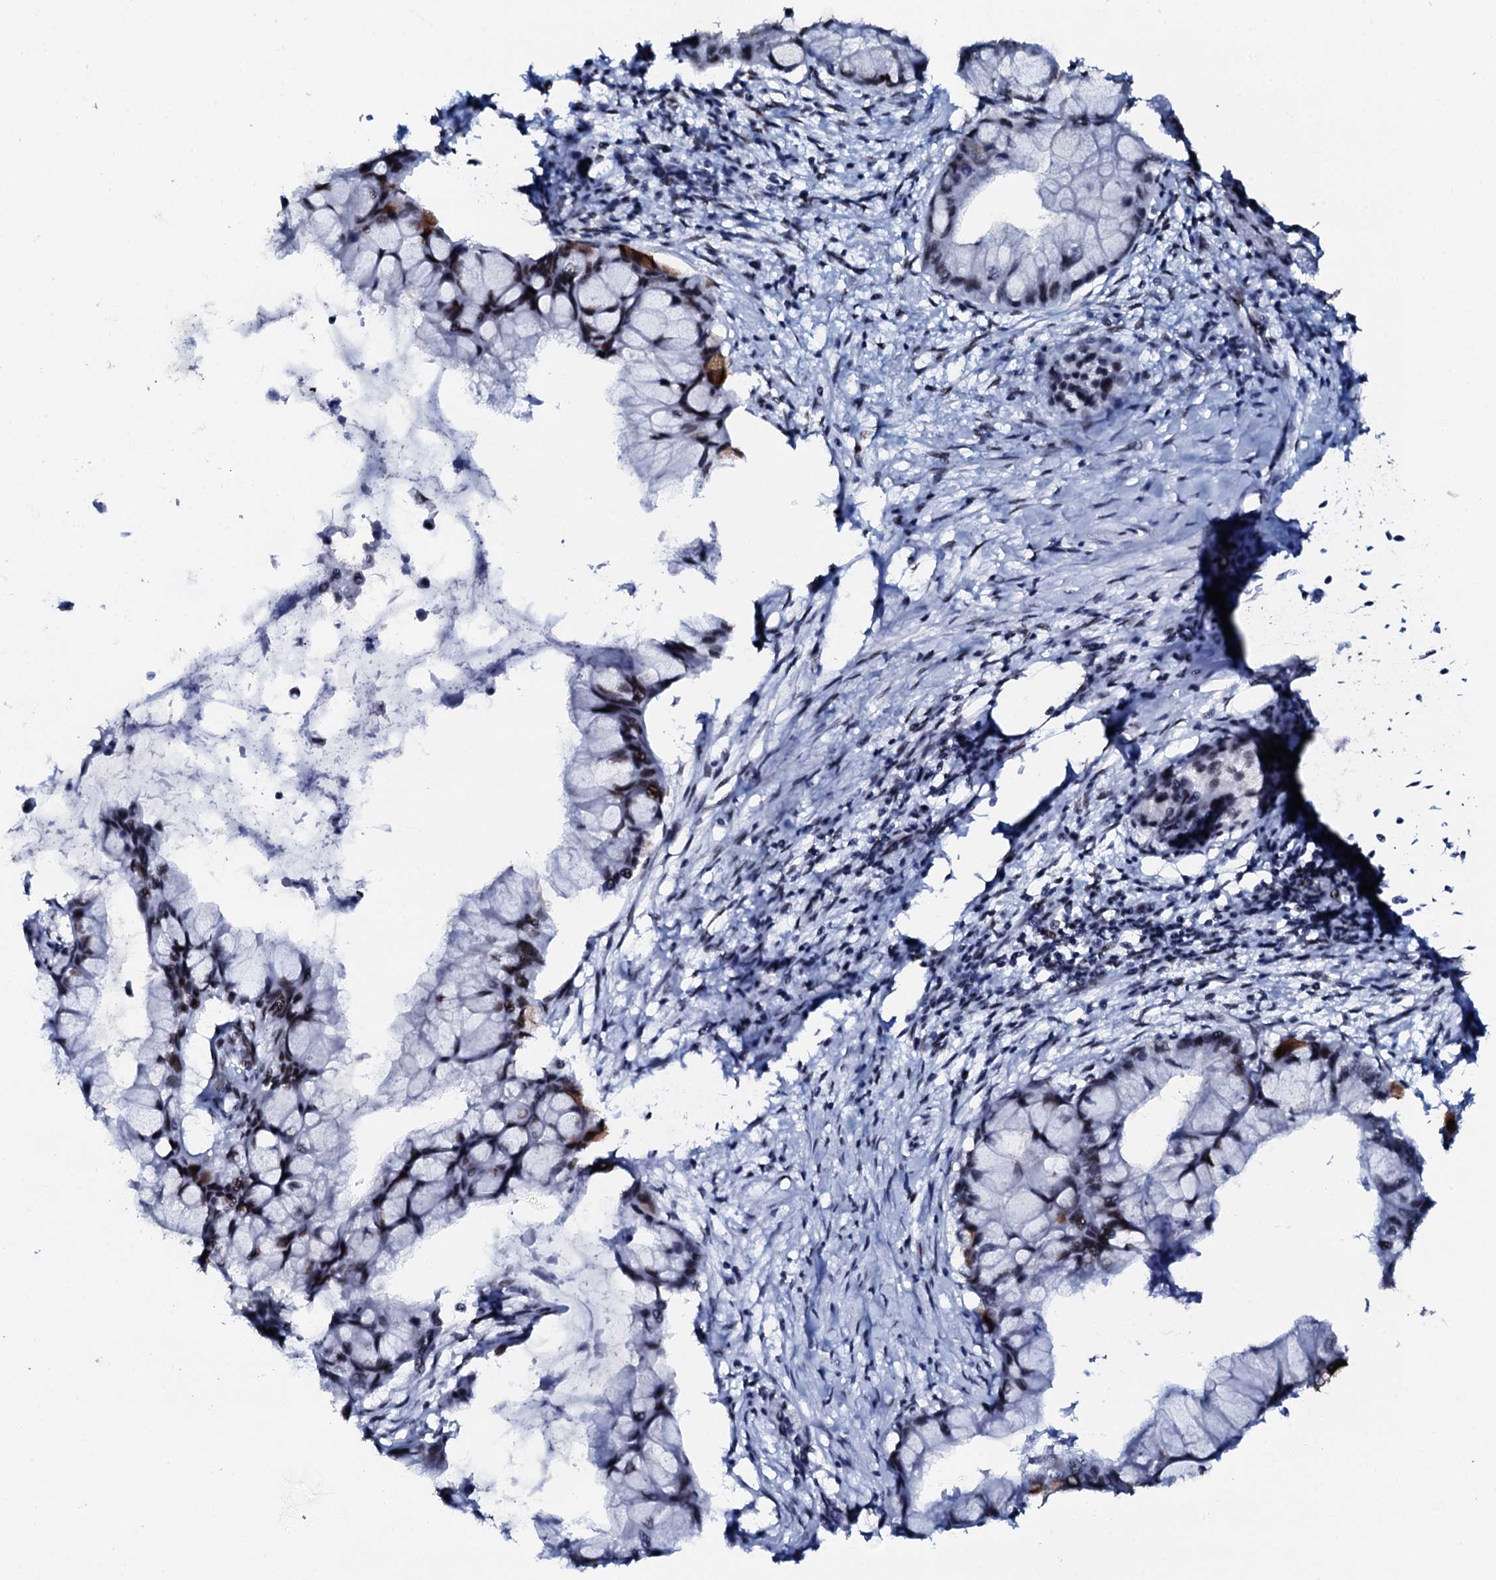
{"staining": {"intensity": "moderate", "quantity": "<25%", "location": "nuclear"}, "tissue": "pancreatic cancer", "cell_type": "Tumor cells", "image_type": "cancer", "snomed": [{"axis": "morphology", "description": "Adenocarcinoma, NOS"}, {"axis": "topography", "description": "Pancreas"}], "caption": "The immunohistochemical stain highlights moderate nuclear staining in tumor cells of pancreatic adenocarcinoma tissue.", "gene": "NKAPD1", "patient": {"sex": "male", "age": 48}}